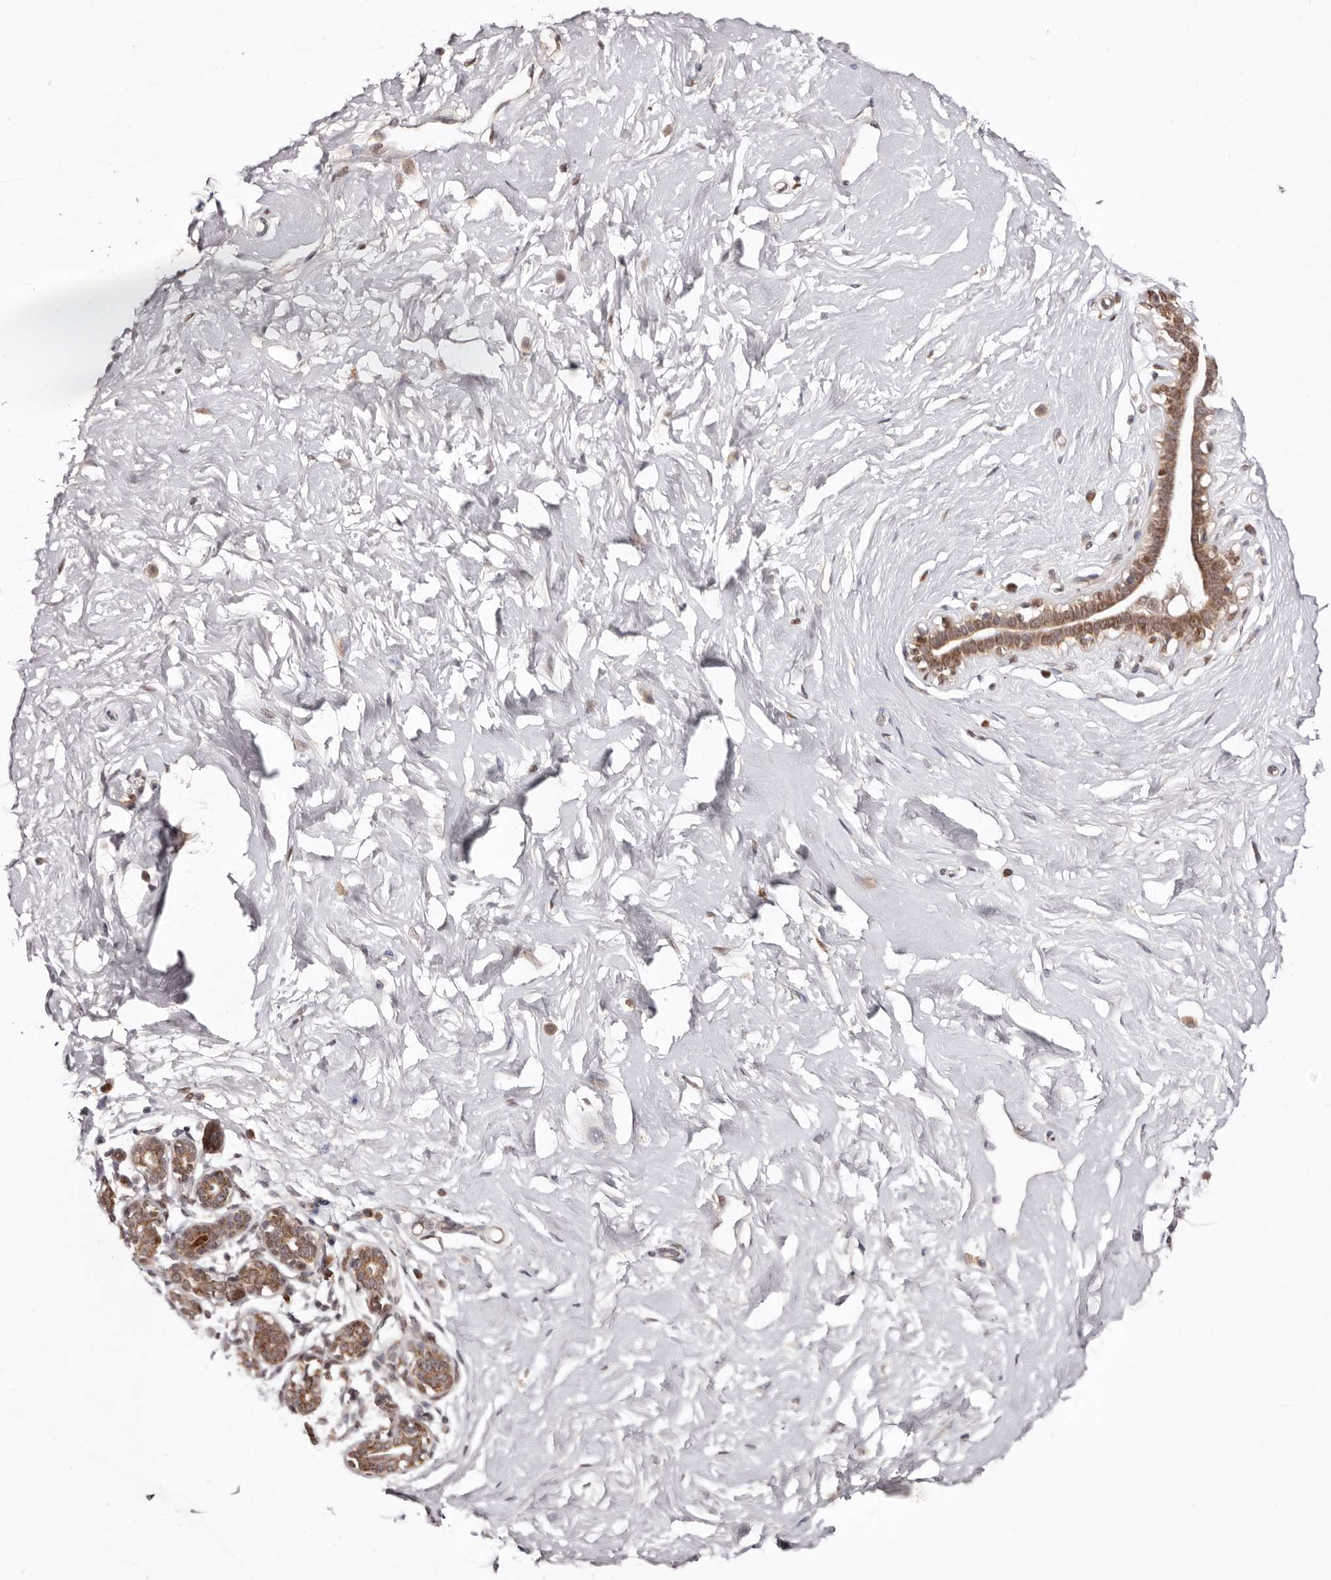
{"staining": {"intensity": "negative", "quantity": "none", "location": "none"}, "tissue": "breast", "cell_type": "Adipocytes", "image_type": "normal", "snomed": [{"axis": "morphology", "description": "Normal tissue, NOS"}, {"axis": "morphology", "description": "Adenoma, NOS"}, {"axis": "topography", "description": "Breast"}], "caption": "Immunohistochemistry micrograph of benign human breast stained for a protein (brown), which shows no staining in adipocytes. Nuclei are stained in blue.", "gene": "EGR3", "patient": {"sex": "female", "age": 23}}